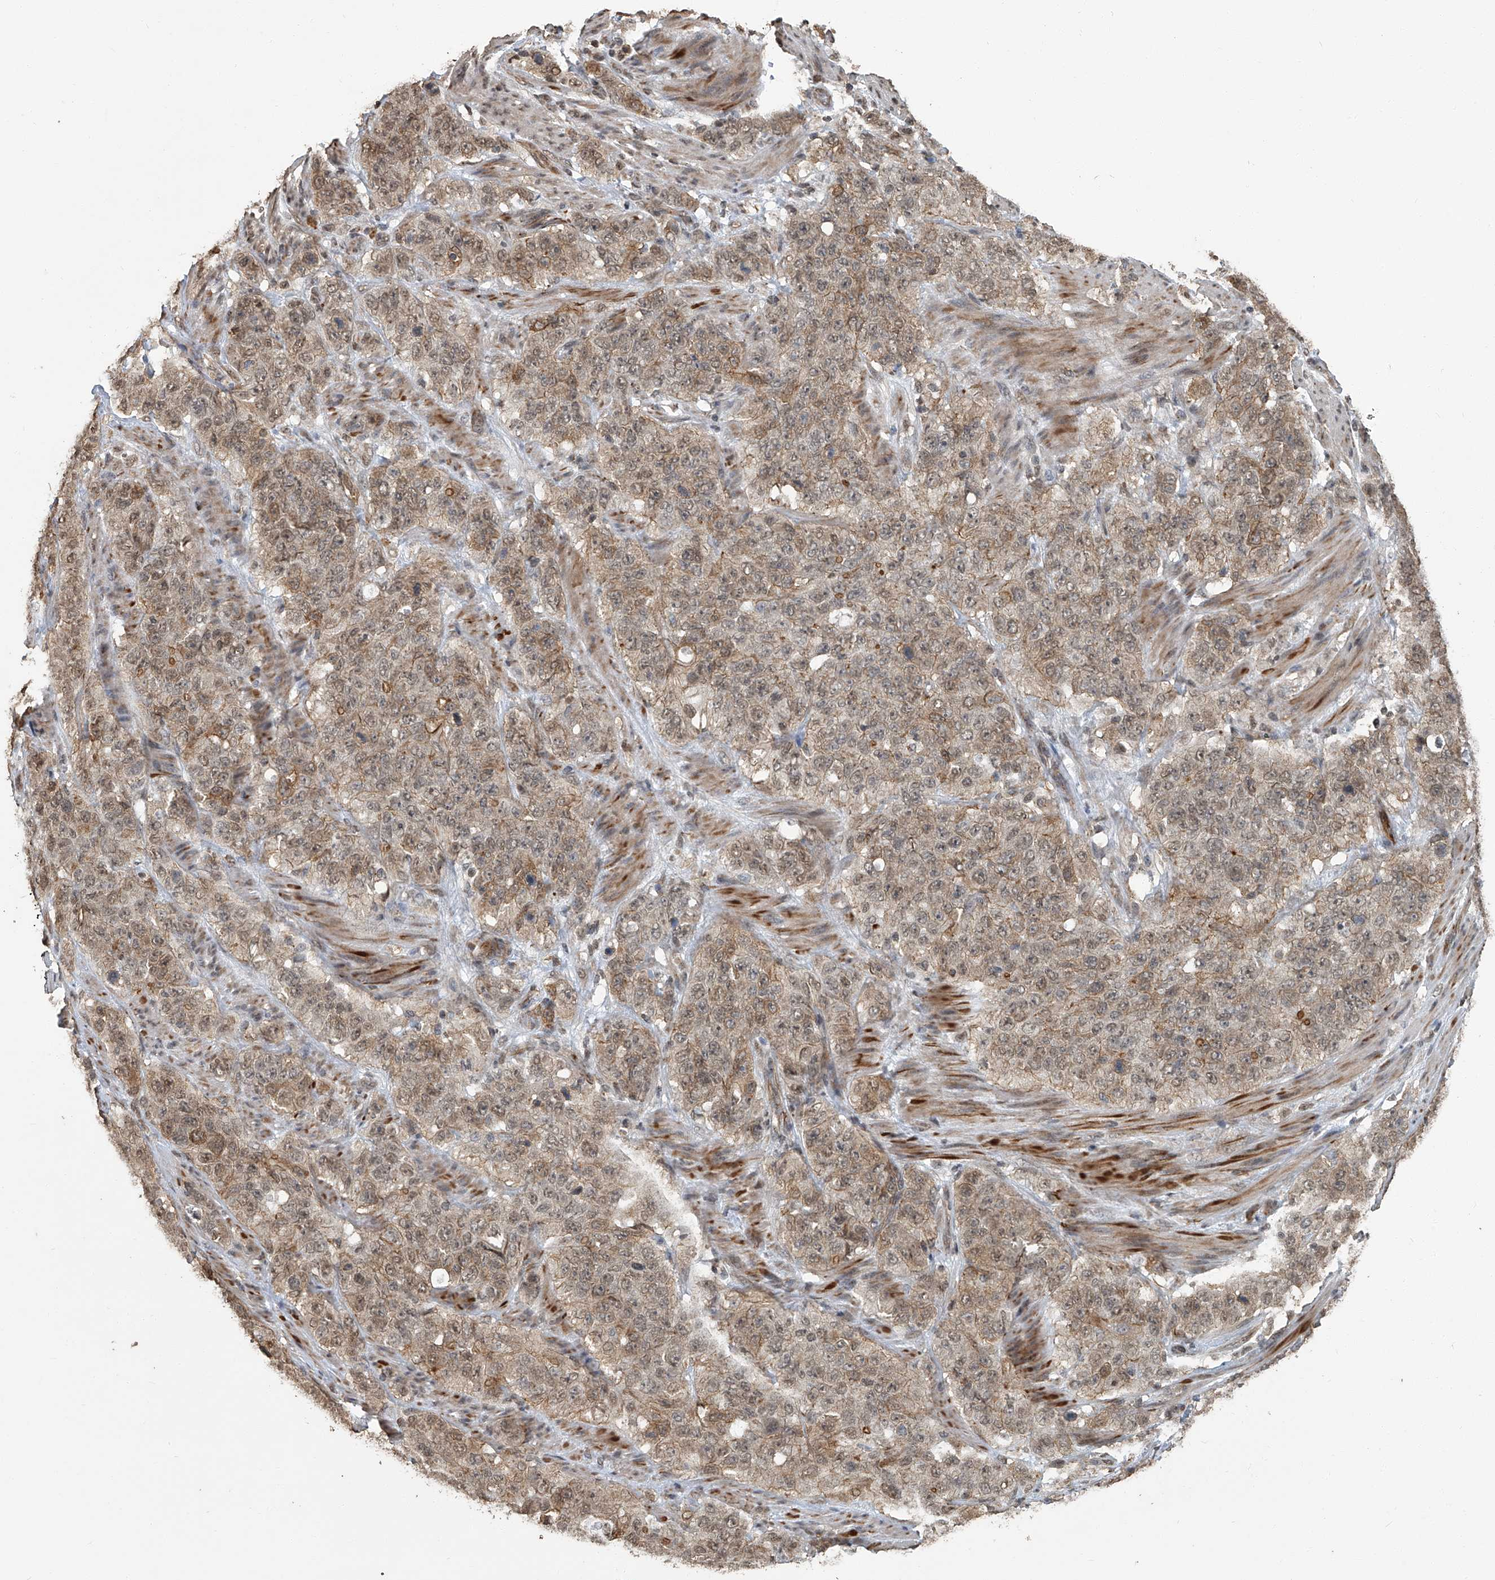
{"staining": {"intensity": "weak", "quantity": ">75%", "location": "cytoplasmic/membranous"}, "tissue": "stomach cancer", "cell_type": "Tumor cells", "image_type": "cancer", "snomed": [{"axis": "morphology", "description": "Adenocarcinoma, NOS"}, {"axis": "topography", "description": "Stomach"}], "caption": "Stomach cancer was stained to show a protein in brown. There is low levels of weak cytoplasmic/membranous expression in about >75% of tumor cells.", "gene": "GPR132", "patient": {"sex": "male", "age": 48}}